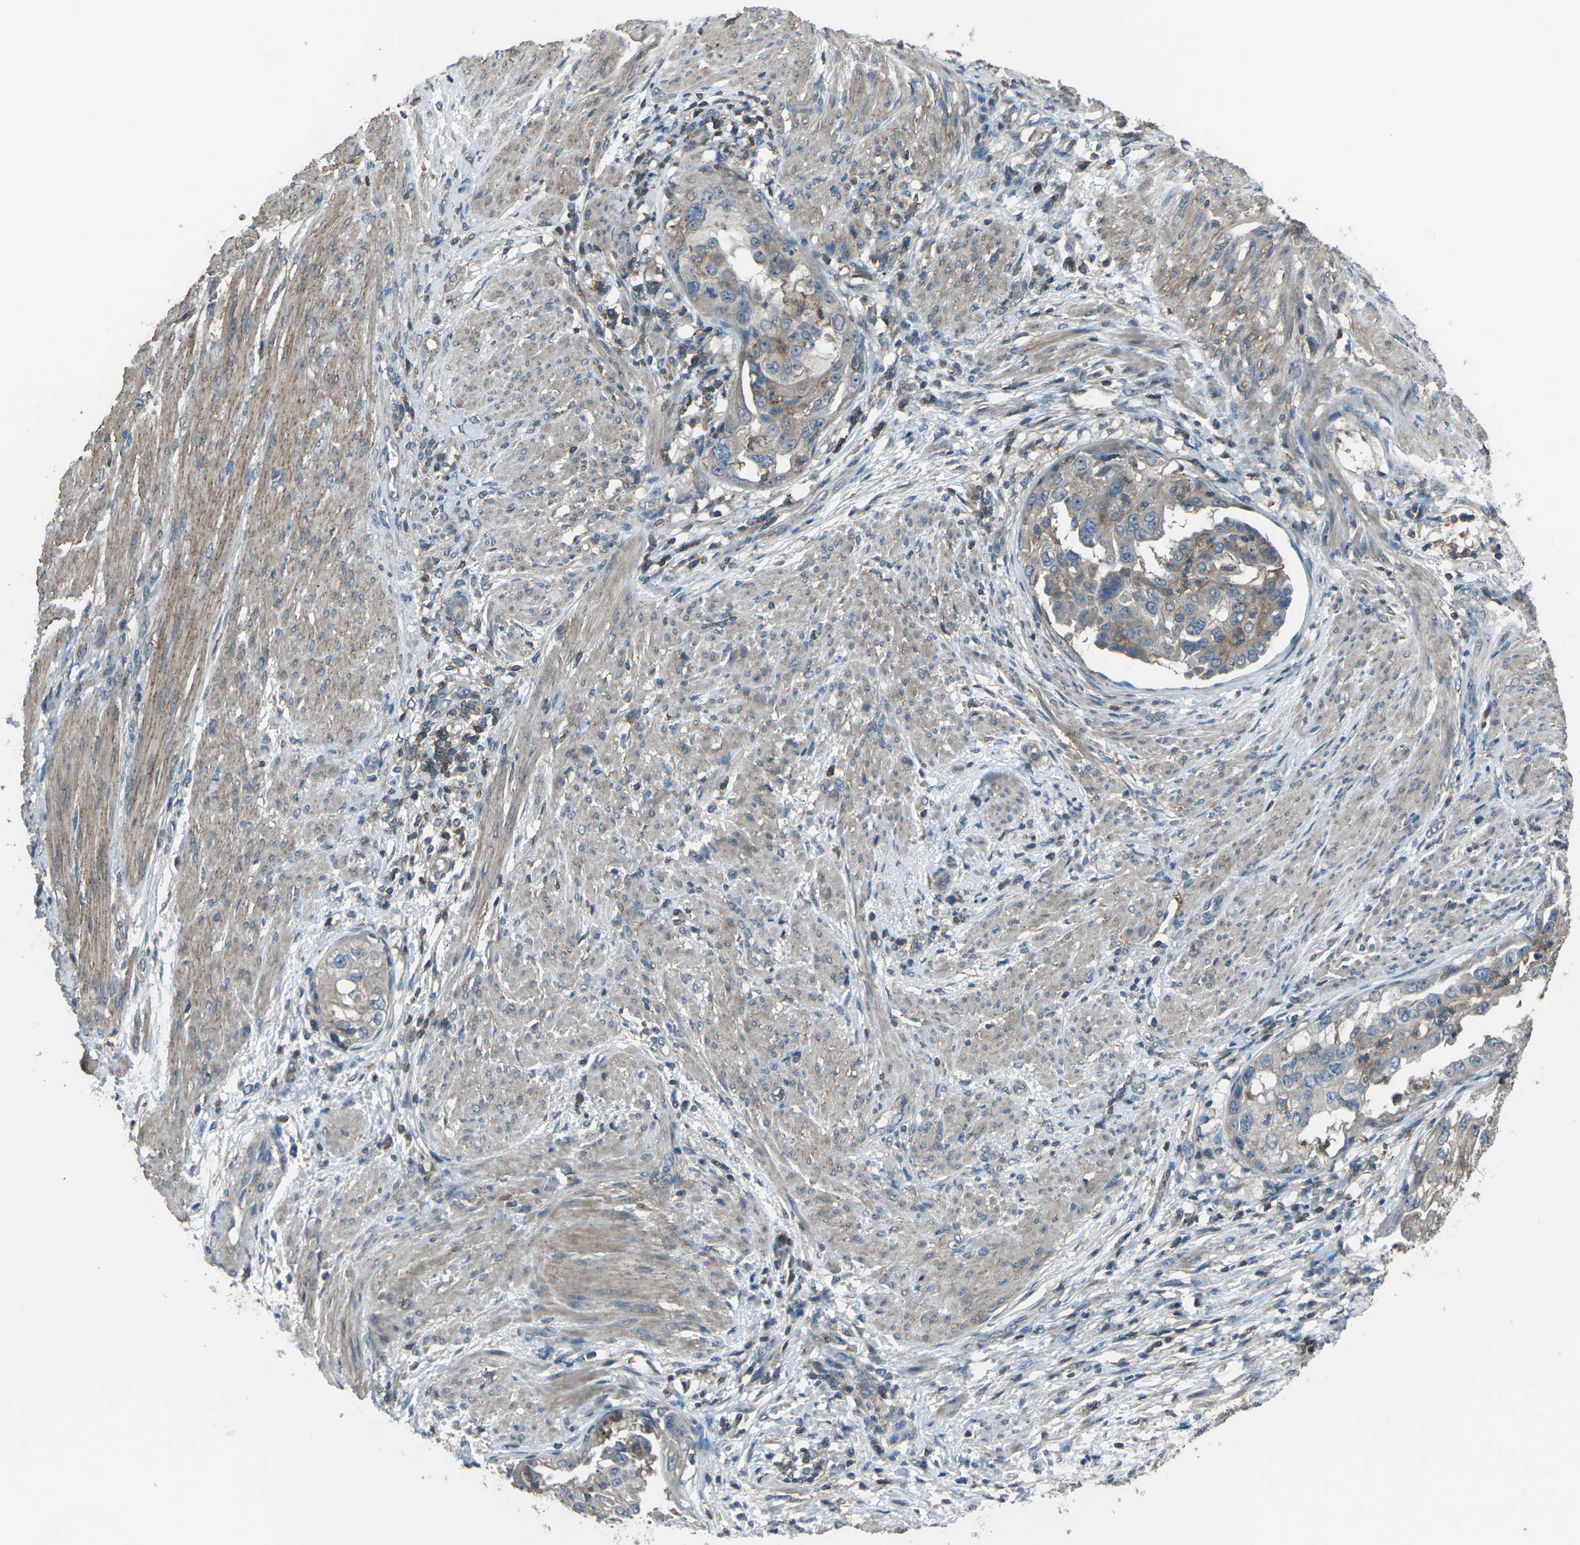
{"staining": {"intensity": "weak", "quantity": ">75%", "location": "cytoplasmic/membranous"}, "tissue": "endometrial cancer", "cell_type": "Tumor cells", "image_type": "cancer", "snomed": [{"axis": "morphology", "description": "Adenocarcinoma, NOS"}, {"axis": "topography", "description": "Endometrium"}], "caption": "Approximately >75% of tumor cells in endometrial adenocarcinoma exhibit weak cytoplasmic/membranous protein staining as visualized by brown immunohistochemical staining.", "gene": "CMTM4", "patient": {"sex": "female", "age": 85}}